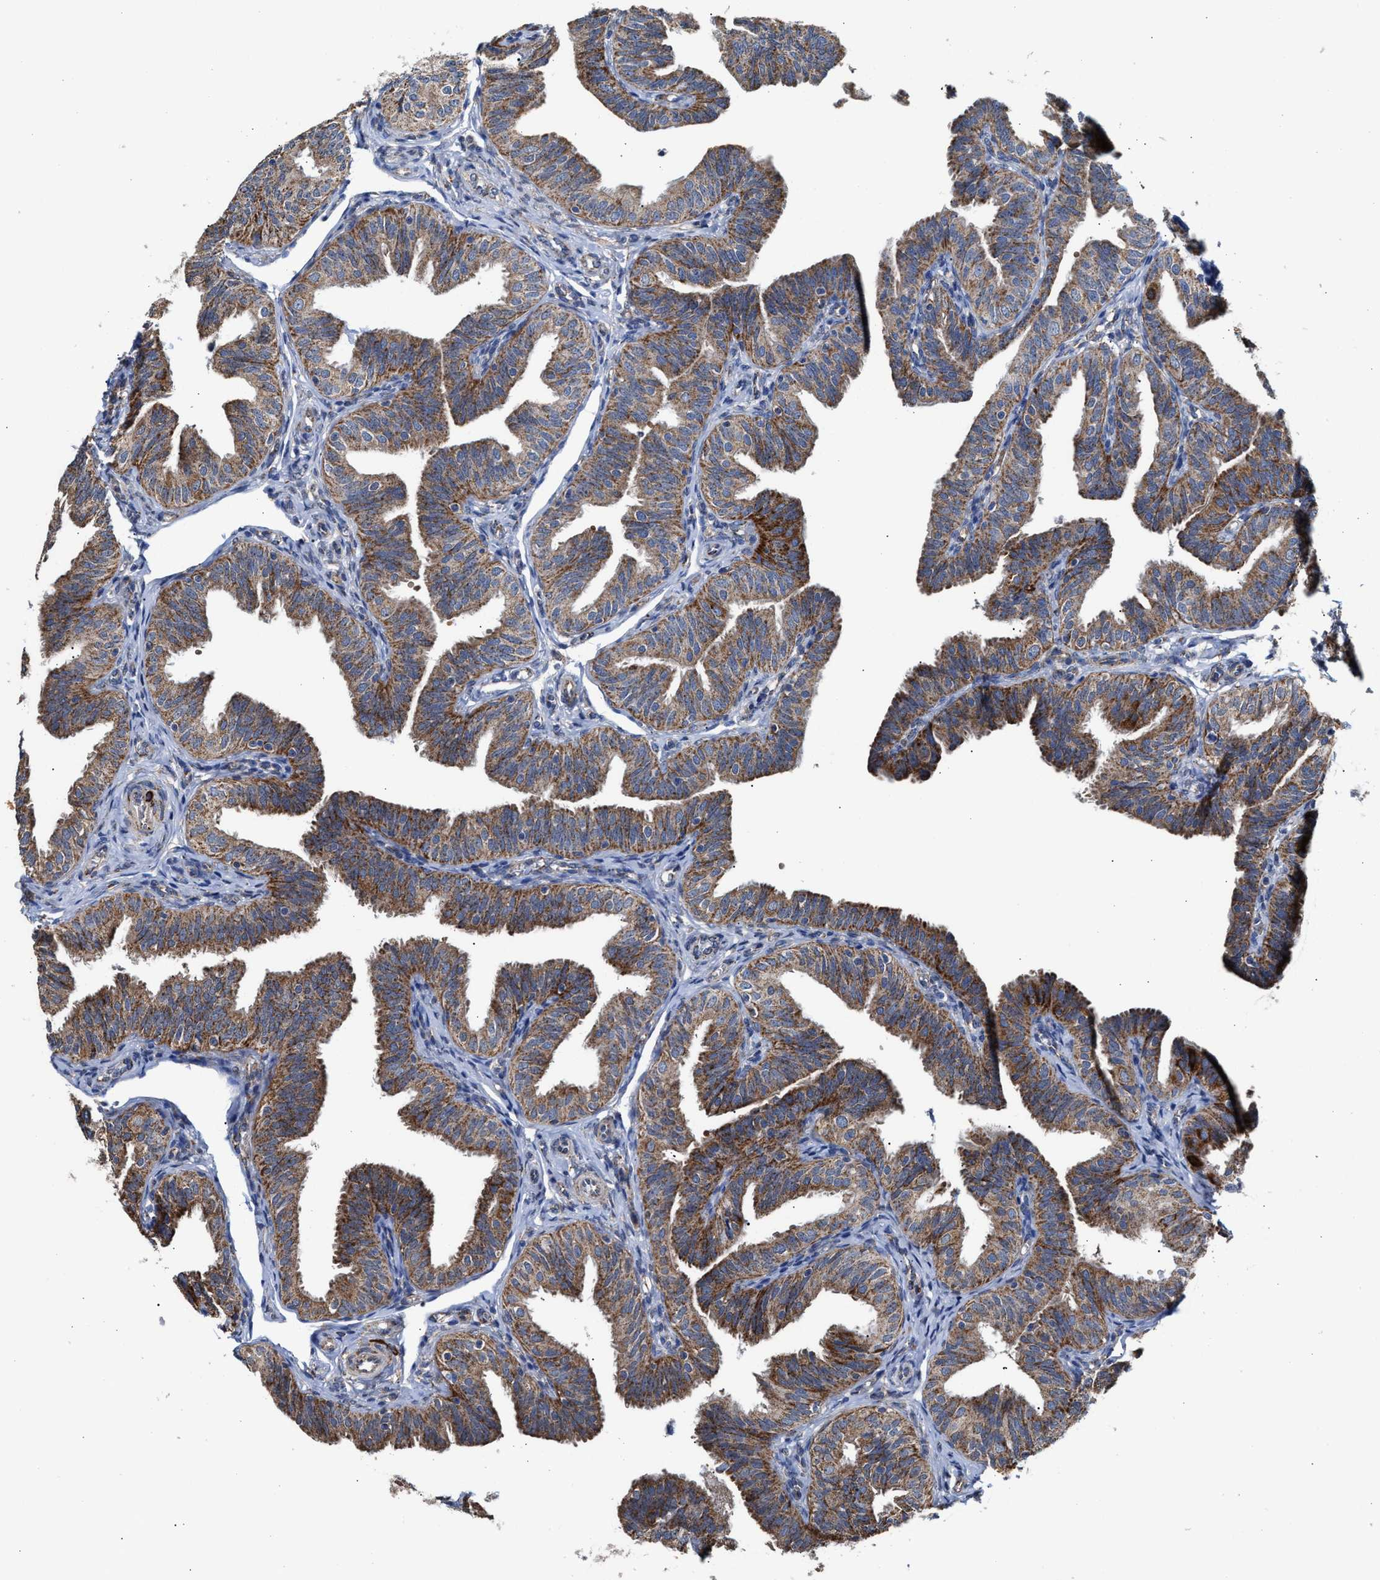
{"staining": {"intensity": "moderate", "quantity": ">75%", "location": "cytoplasmic/membranous"}, "tissue": "fallopian tube", "cell_type": "Glandular cells", "image_type": "normal", "snomed": [{"axis": "morphology", "description": "Normal tissue, NOS"}, {"axis": "topography", "description": "Fallopian tube"}], "caption": "Fallopian tube was stained to show a protein in brown. There is medium levels of moderate cytoplasmic/membranous expression in about >75% of glandular cells. Nuclei are stained in blue.", "gene": "MECR", "patient": {"sex": "female", "age": 35}}